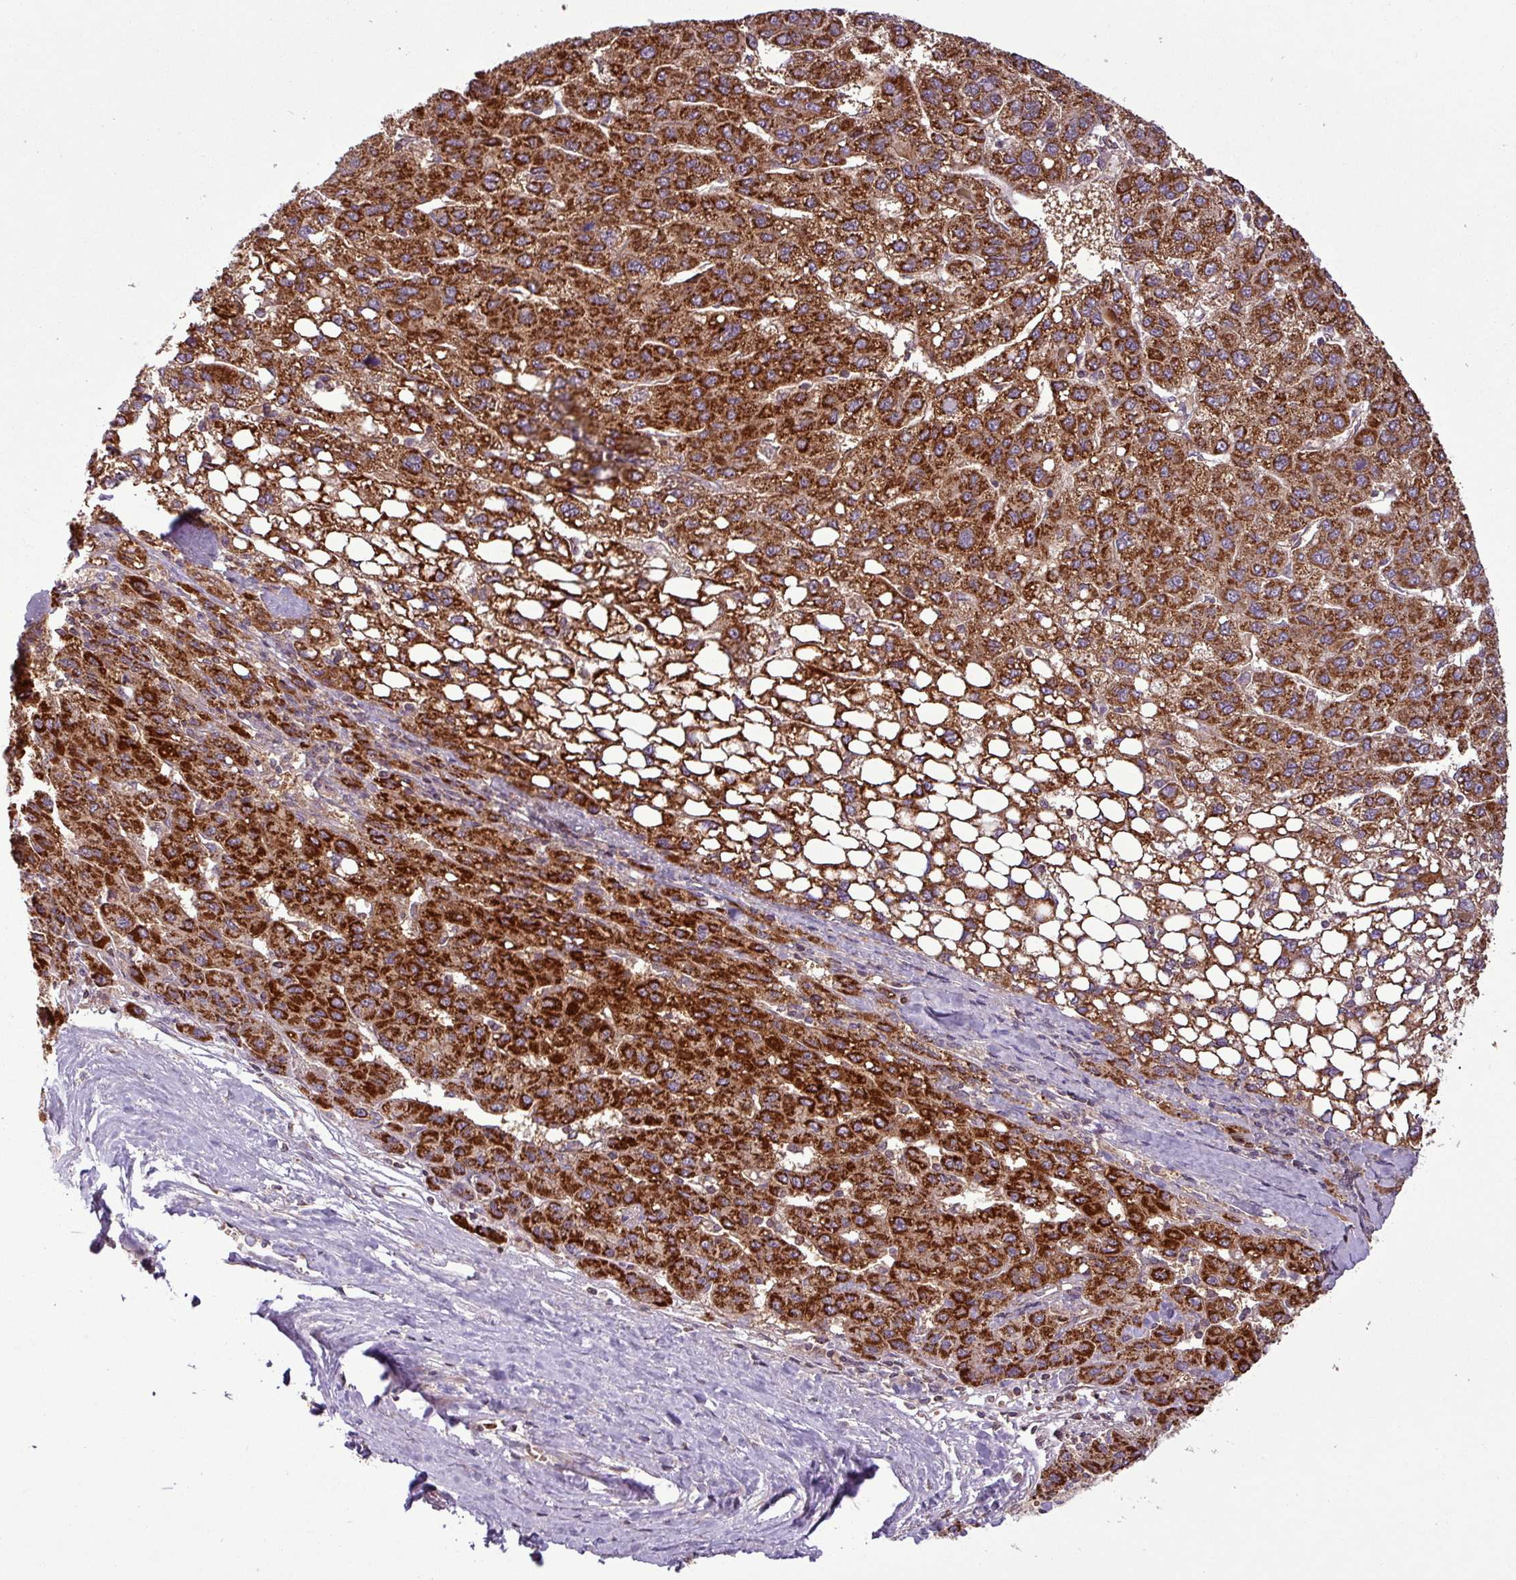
{"staining": {"intensity": "strong", "quantity": ">75%", "location": "cytoplasmic/membranous"}, "tissue": "liver cancer", "cell_type": "Tumor cells", "image_type": "cancer", "snomed": [{"axis": "morphology", "description": "Carcinoma, Hepatocellular, NOS"}, {"axis": "topography", "description": "Liver"}], "caption": "Liver hepatocellular carcinoma tissue demonstrates strong cytoplasmic/membranous positivity in about >75% of tumor cells", "gene": "MCTP2", "patient": {"sex": "female", "age": 82}}